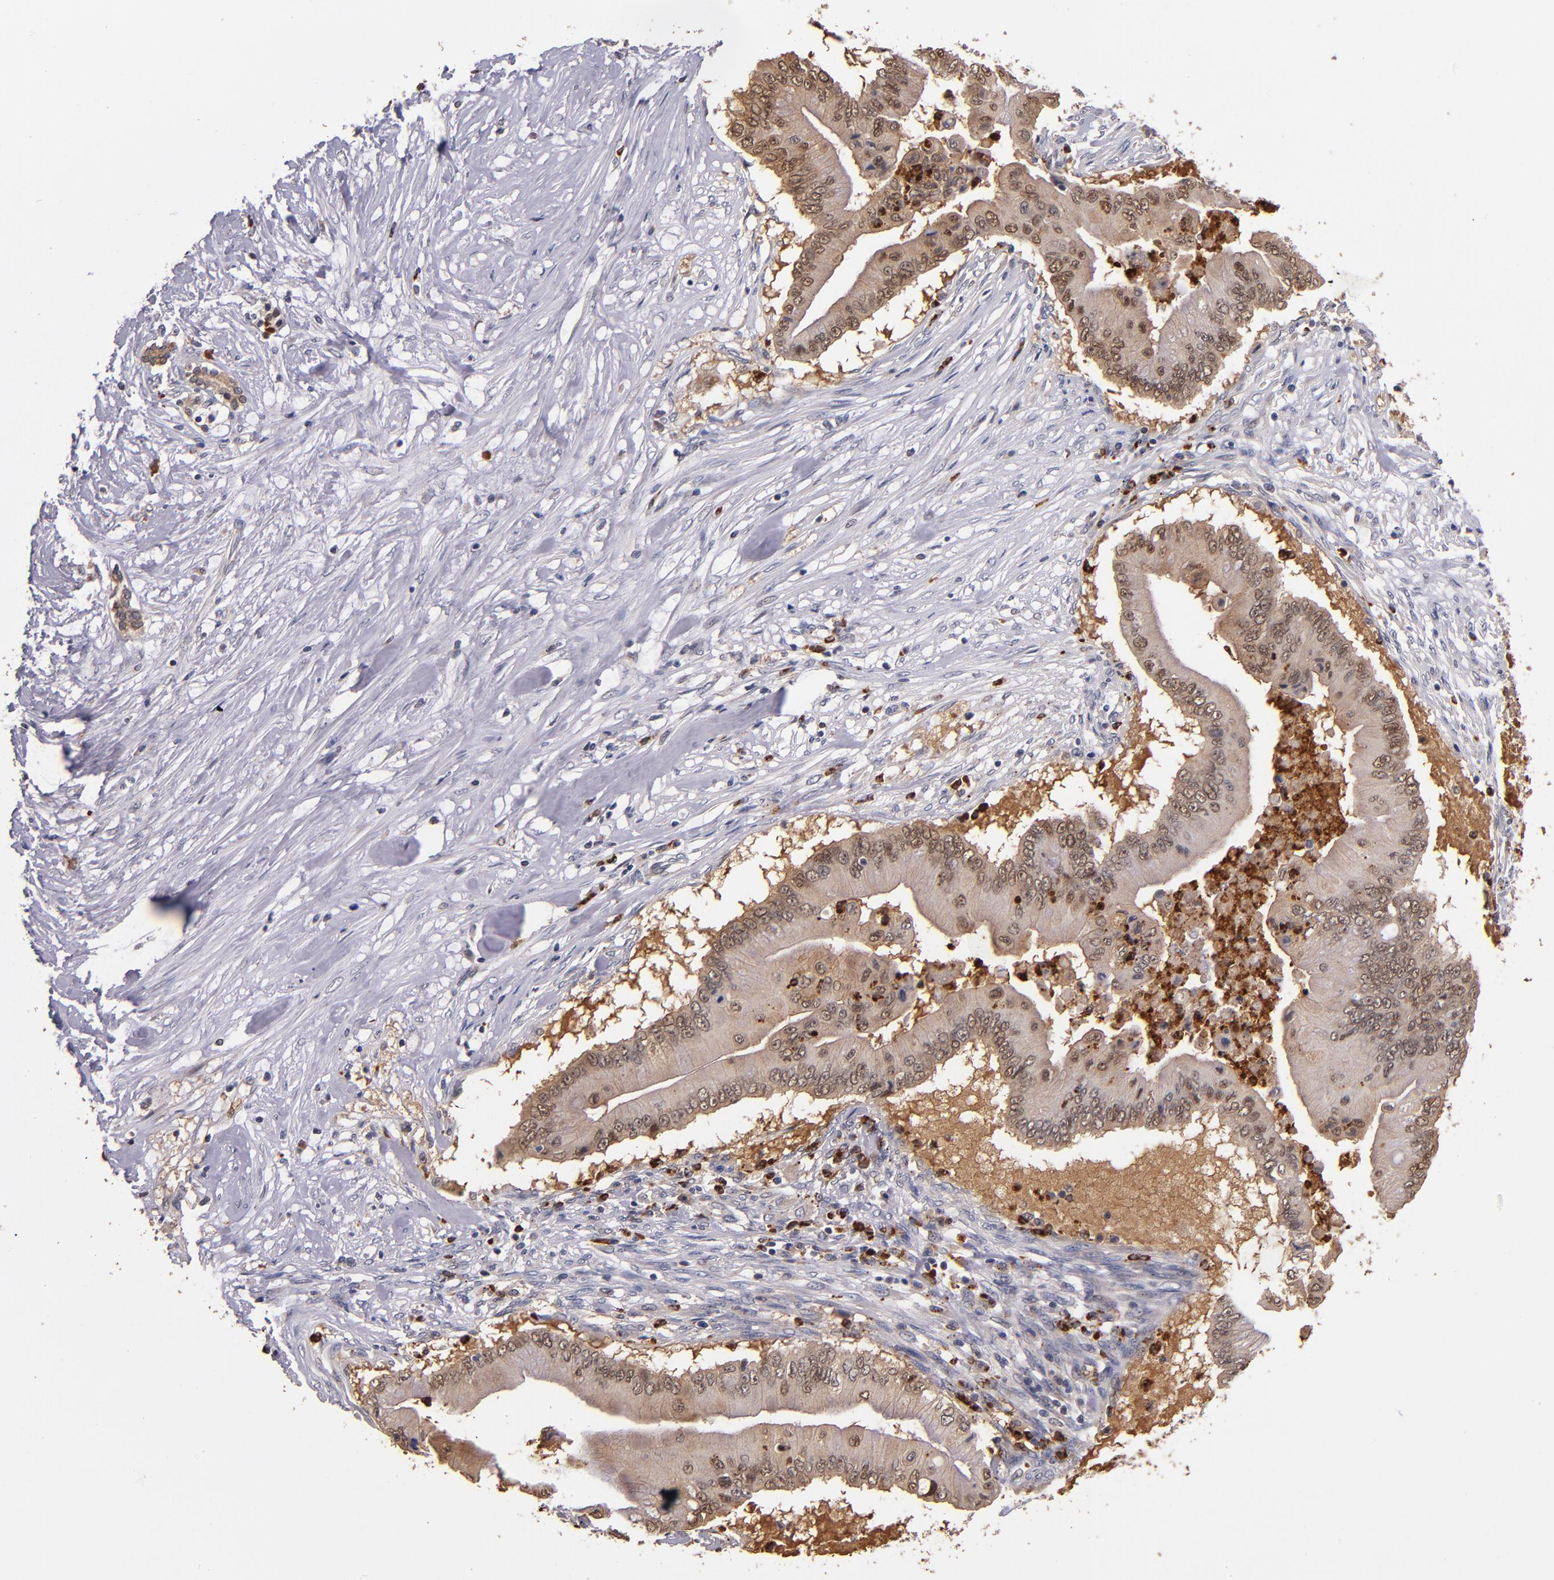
{"staining": {"intensity": "moderate", "quantity": ">75%", "location": "cytoplasmic/membranous,nuclear"}, "tissue": "pancreatic cancer", "cell_type": "Tumor cells", "image_type": "cancer", "snomed": [{"axis": "morphology", "description": "Adenocarcinoma, NOS"}, {"axis": "topography", "description": "Pancreas"}], "caption": "A micrograph showing moderate cytoplasmic/membranous and nuclear staining in about >75% of tumor cells in adenocarcinoma (pancreatic), as visualized by brown immunohistochemical staining.", "gene": "TTLL12", "patient": {"sex": "male", "age": 62}}